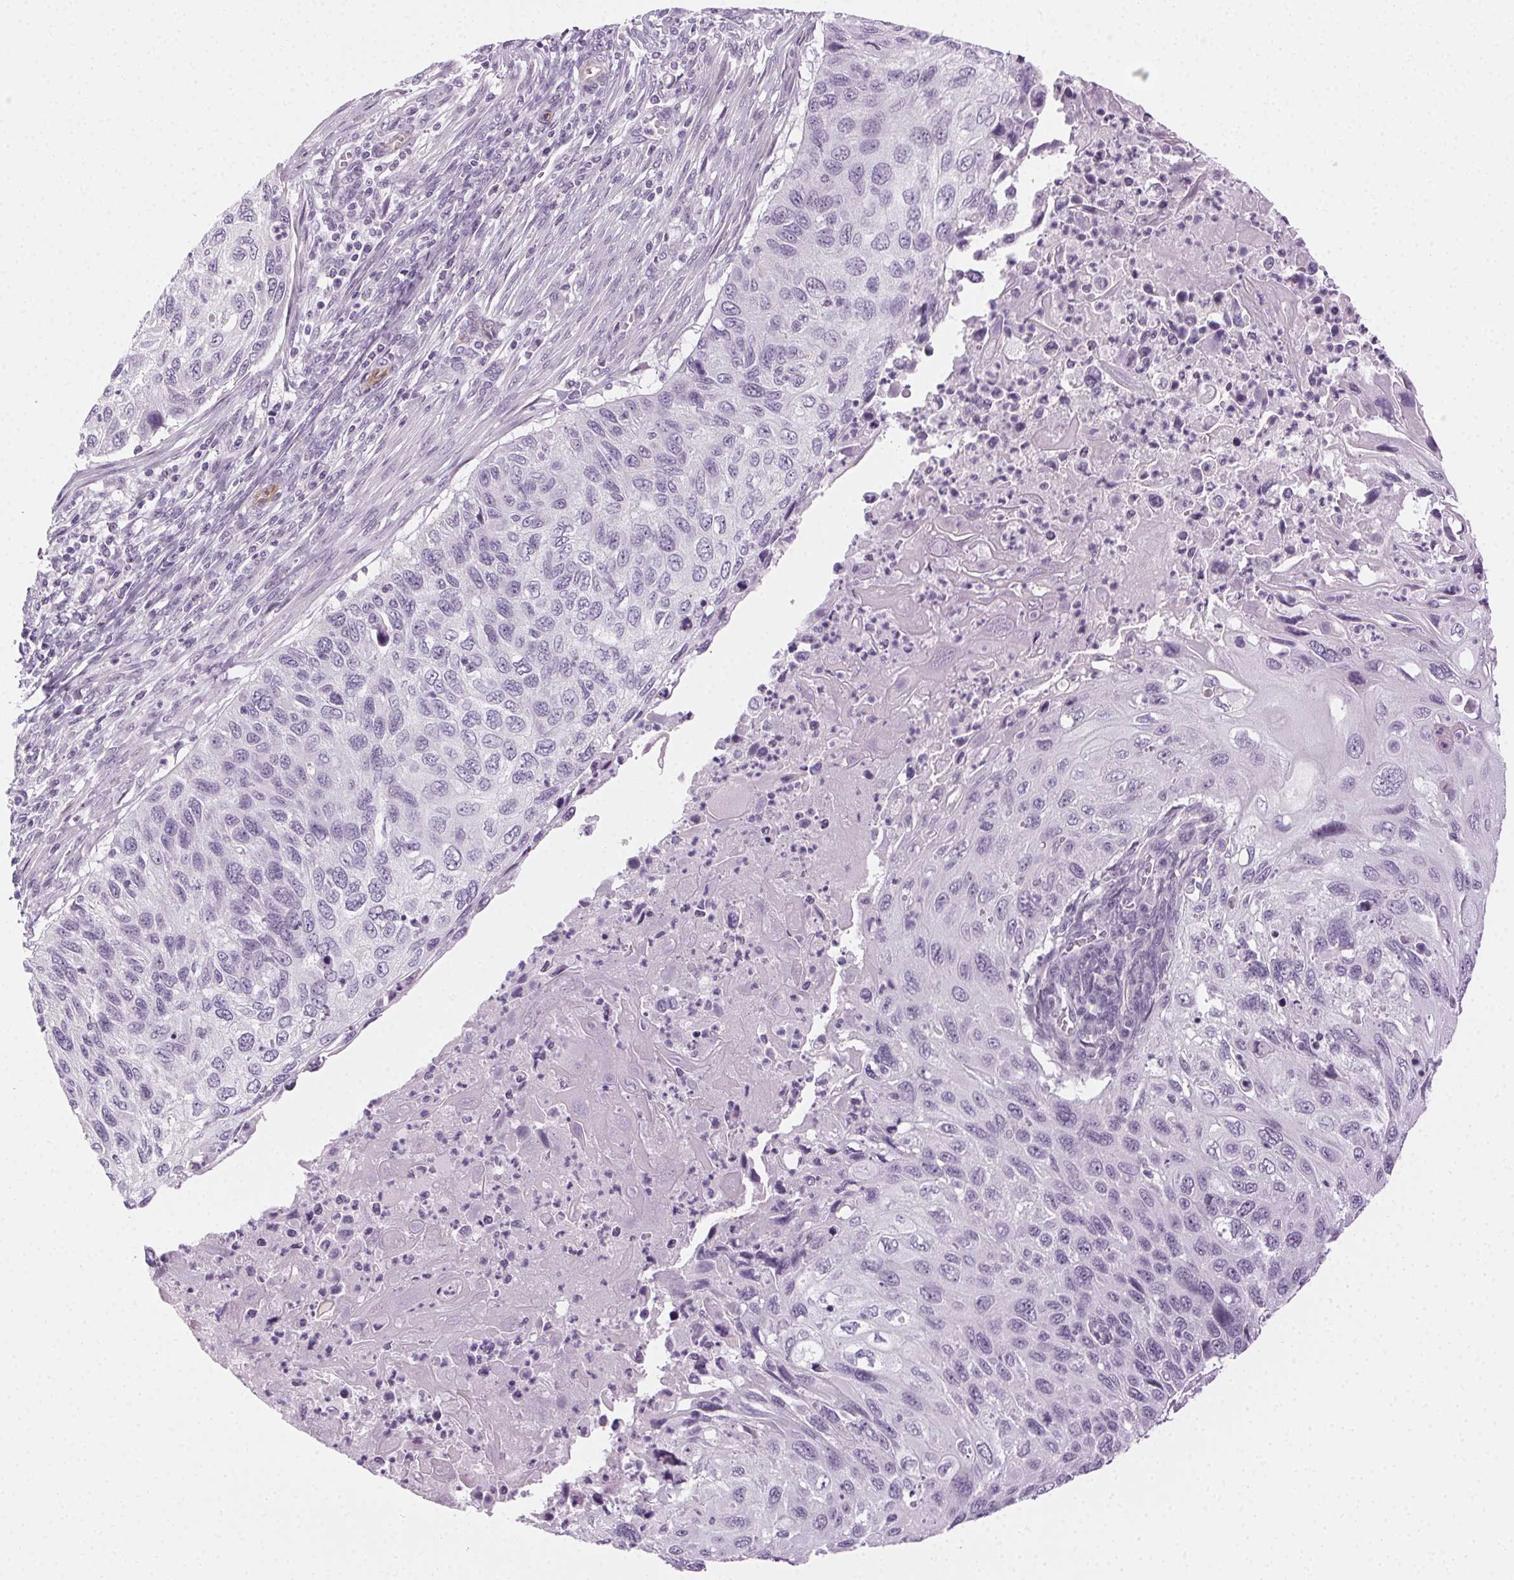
{"staining": {"intensity": "negative", "quantity": "none", "location": "none"}, "tissue": "cervical cancer", "cell_type": "Tumor cells", "image_type": "cancer", "snomed": [{"axis": "morphology", "description": "Squamous cell carcinoma, NOS"}, {"axis": "topography", "description": "Cervix"}], "caption": "There is no significant positivity in tumor cells of cervical squamous cell carcinoma.", "gene": "AIF1L", "patient": {"sex": "female", "age": 70}}